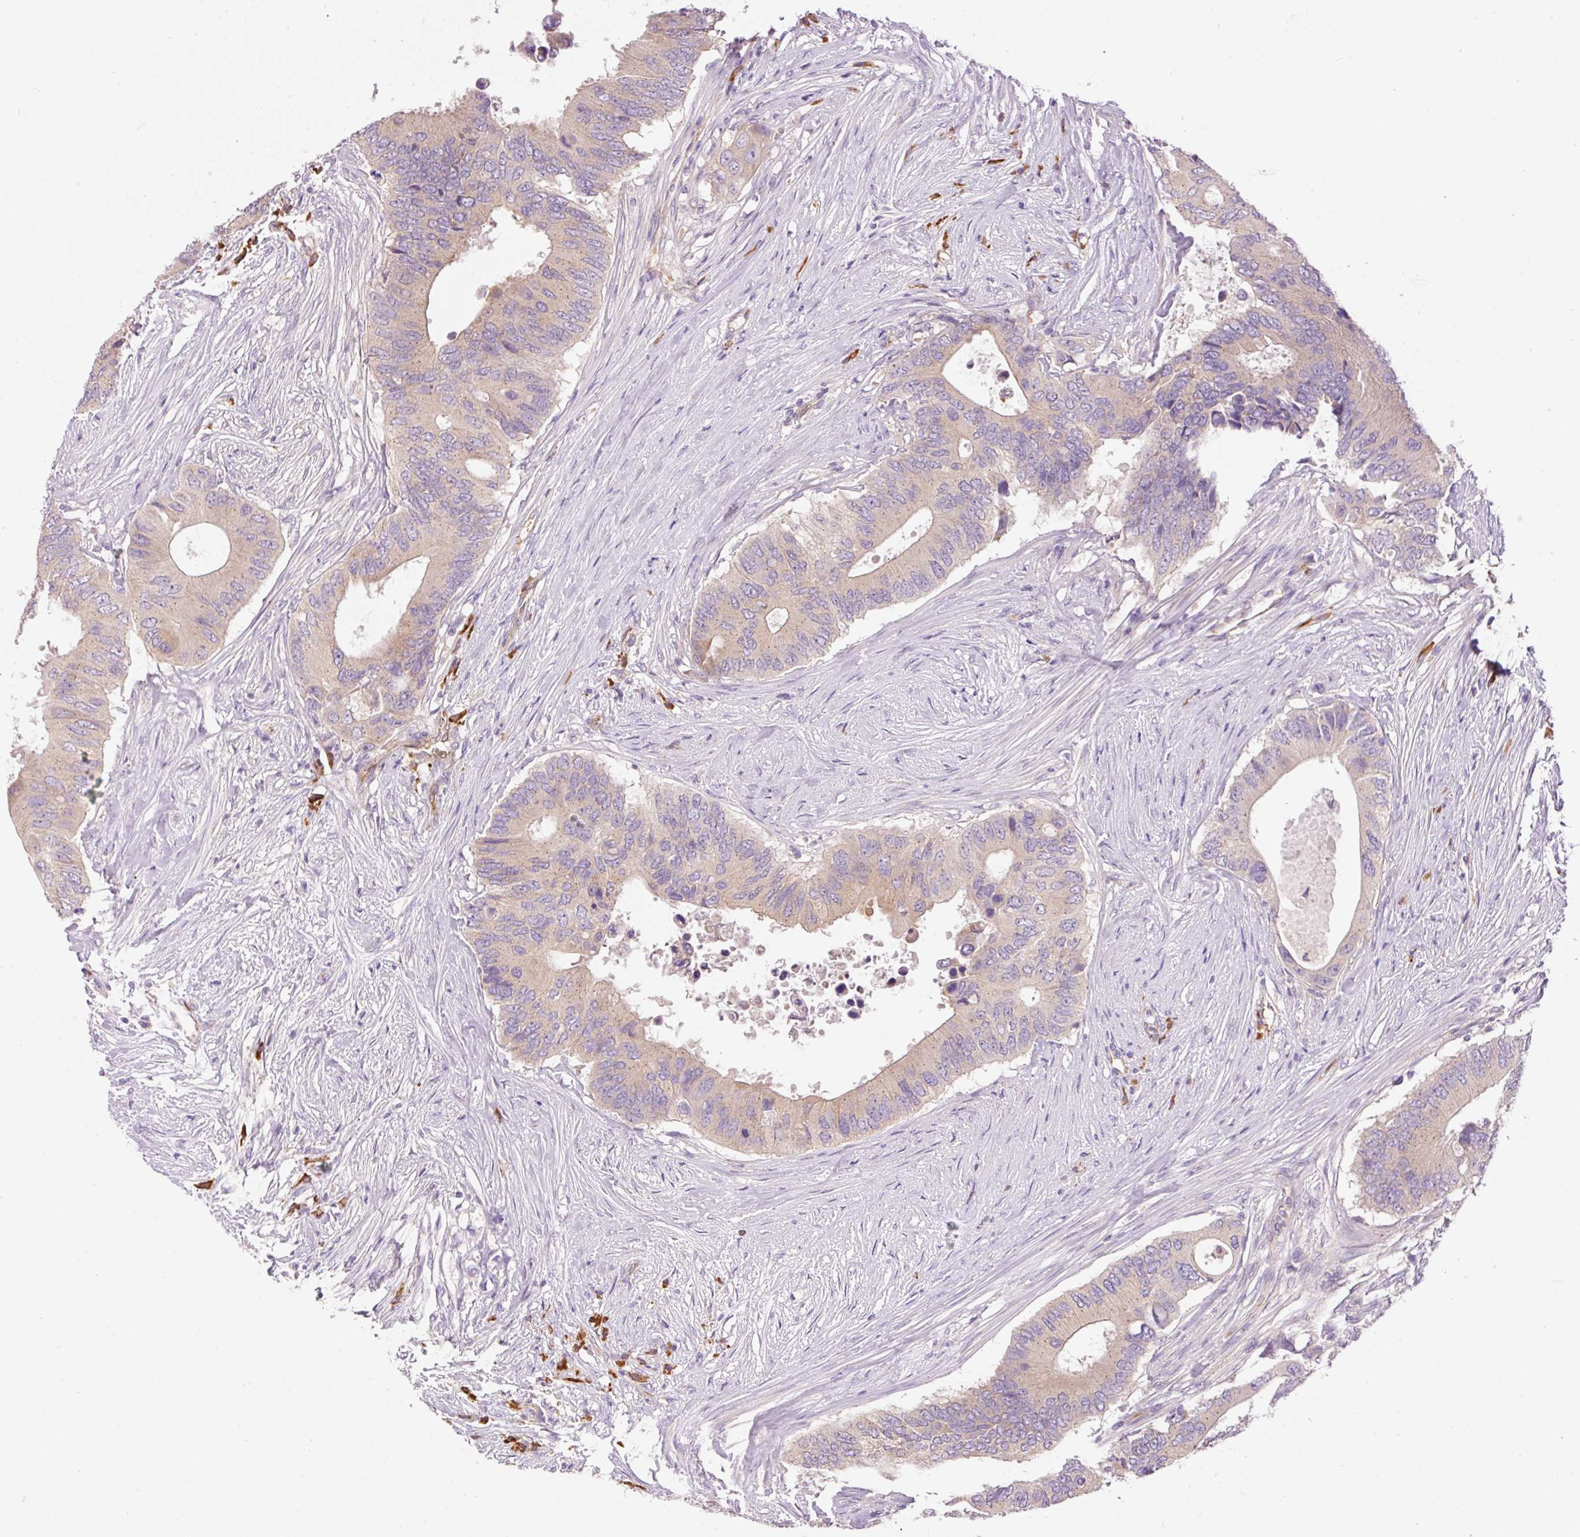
{"staining": {"intensity": "weak", "quantity": ">75%", "location": "cytoplasmic/membranous"}, "tissue": "colorectal cancer", "cell_type": "Tumor cells", "image_type": "cancer", "snomed": [{"axis": "morphology", "description": "Adenocarcinoma, NOS"}, {"axis": "topography", "description": "Colon"}], "caption": "Immunohistochemical staining of adenocarcinoma (colorectal) displays low levels of weak cytoplasmic/membranous protein staining in approximately >75% of tumor cells. The staining was performed using DAB, with brown indicating positive protein expression. Nuclei are stained blue with hematoxylin.", "gene": "PNPLA5", "patient": {"sex": "male", "age": 71}}